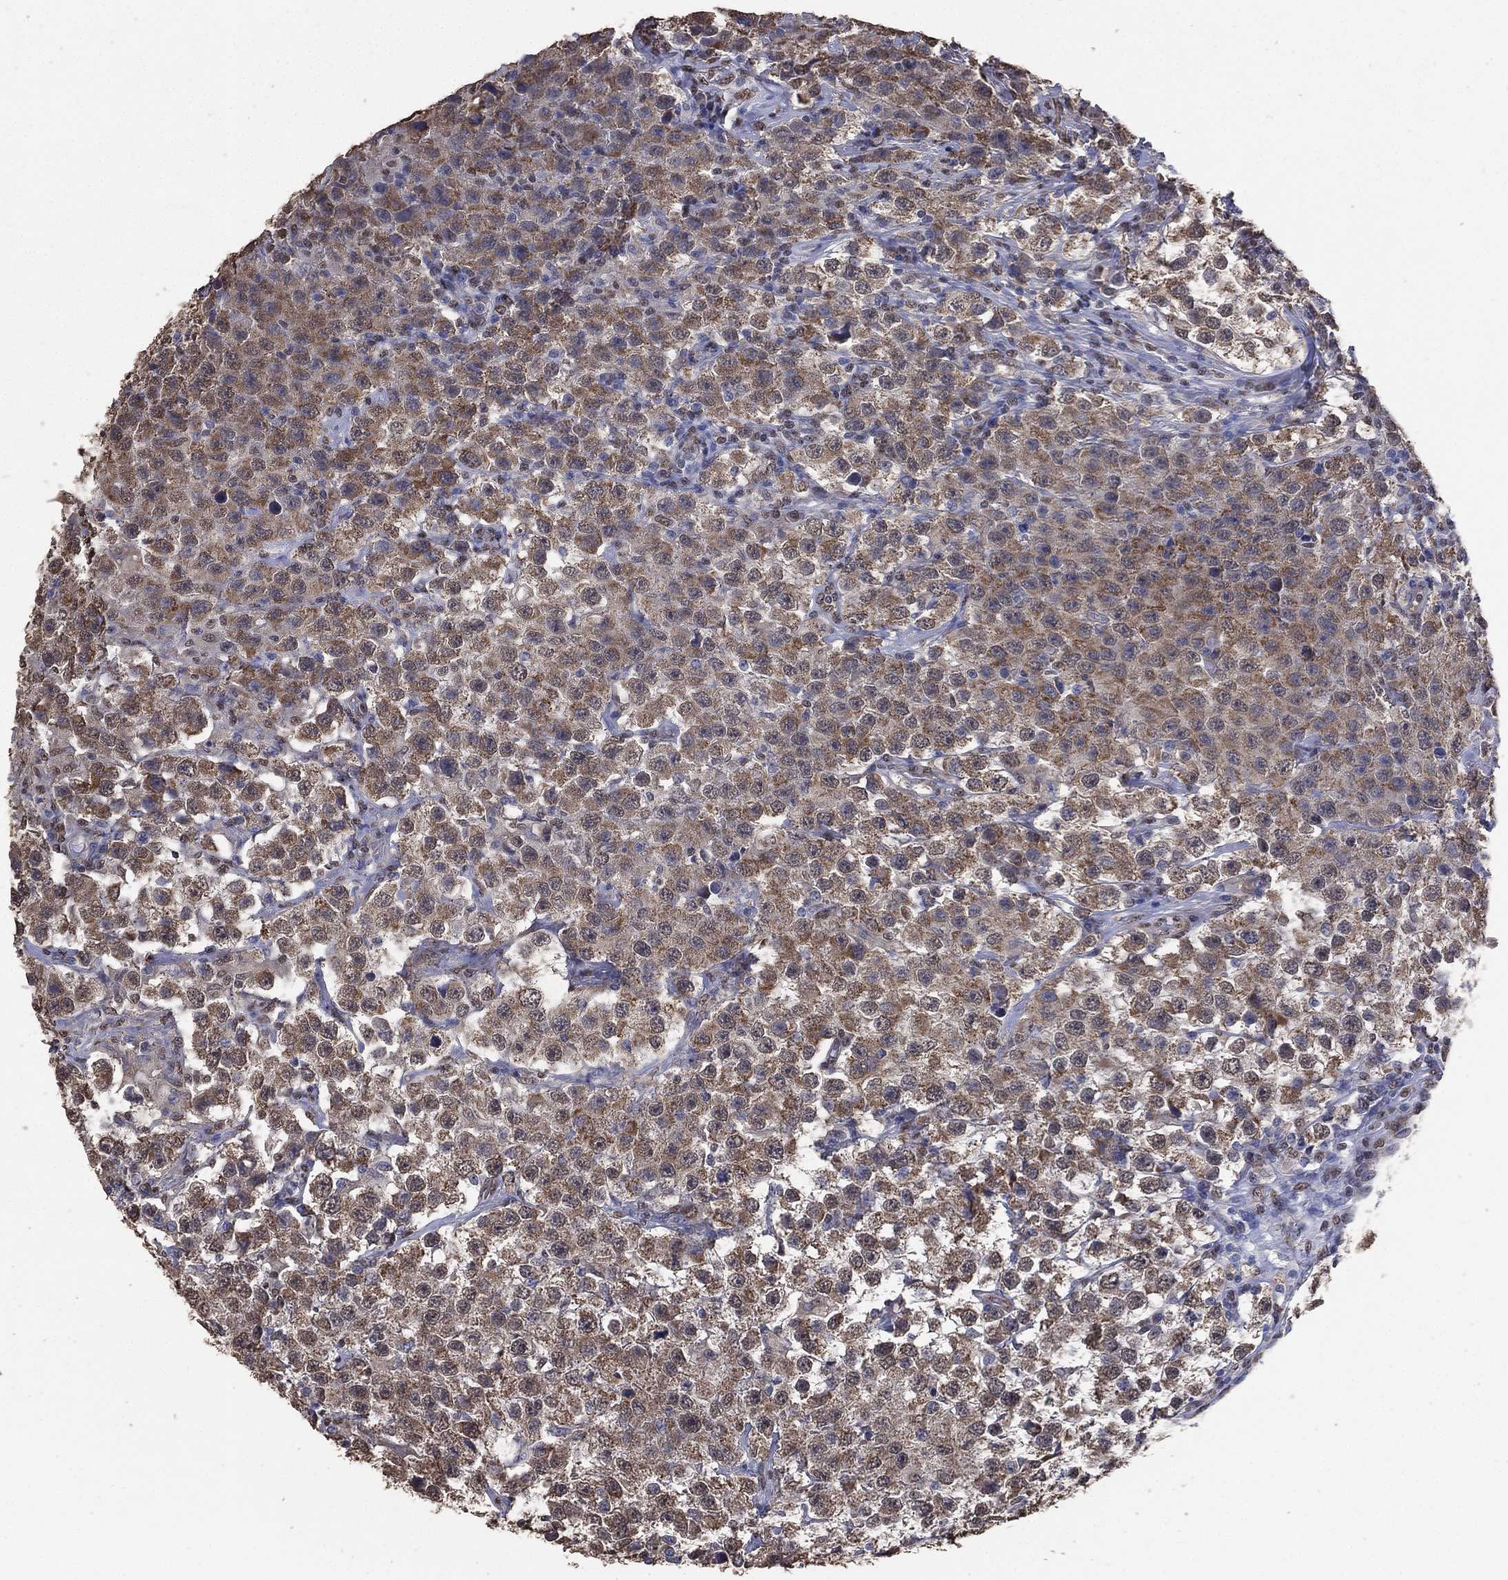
{"staining": {"intensity": "moderate", "quantity": ">75%", "location": "cytoplasmic/membranous"}, "tissue": "testis cancer", "cell_type": "Tumor cells", "image_type": "cancer", "snomed": [{"axis": "morphology", "description": "Seminoma, NOS"}, {"axis": "topography", "description": "Testis"}], "caption": "Protein staining of seminoma (testis) tissue demonstrates moderate cytoplasmic/membranous staining in approximately >75% of tumor cells. (DAB (3,3'-diaminobenzidine) = brown stain, brightfield microscopy at high magnification).", "gene": "ALDH7A1", "patient": {"sex": "male", "age": 52}}